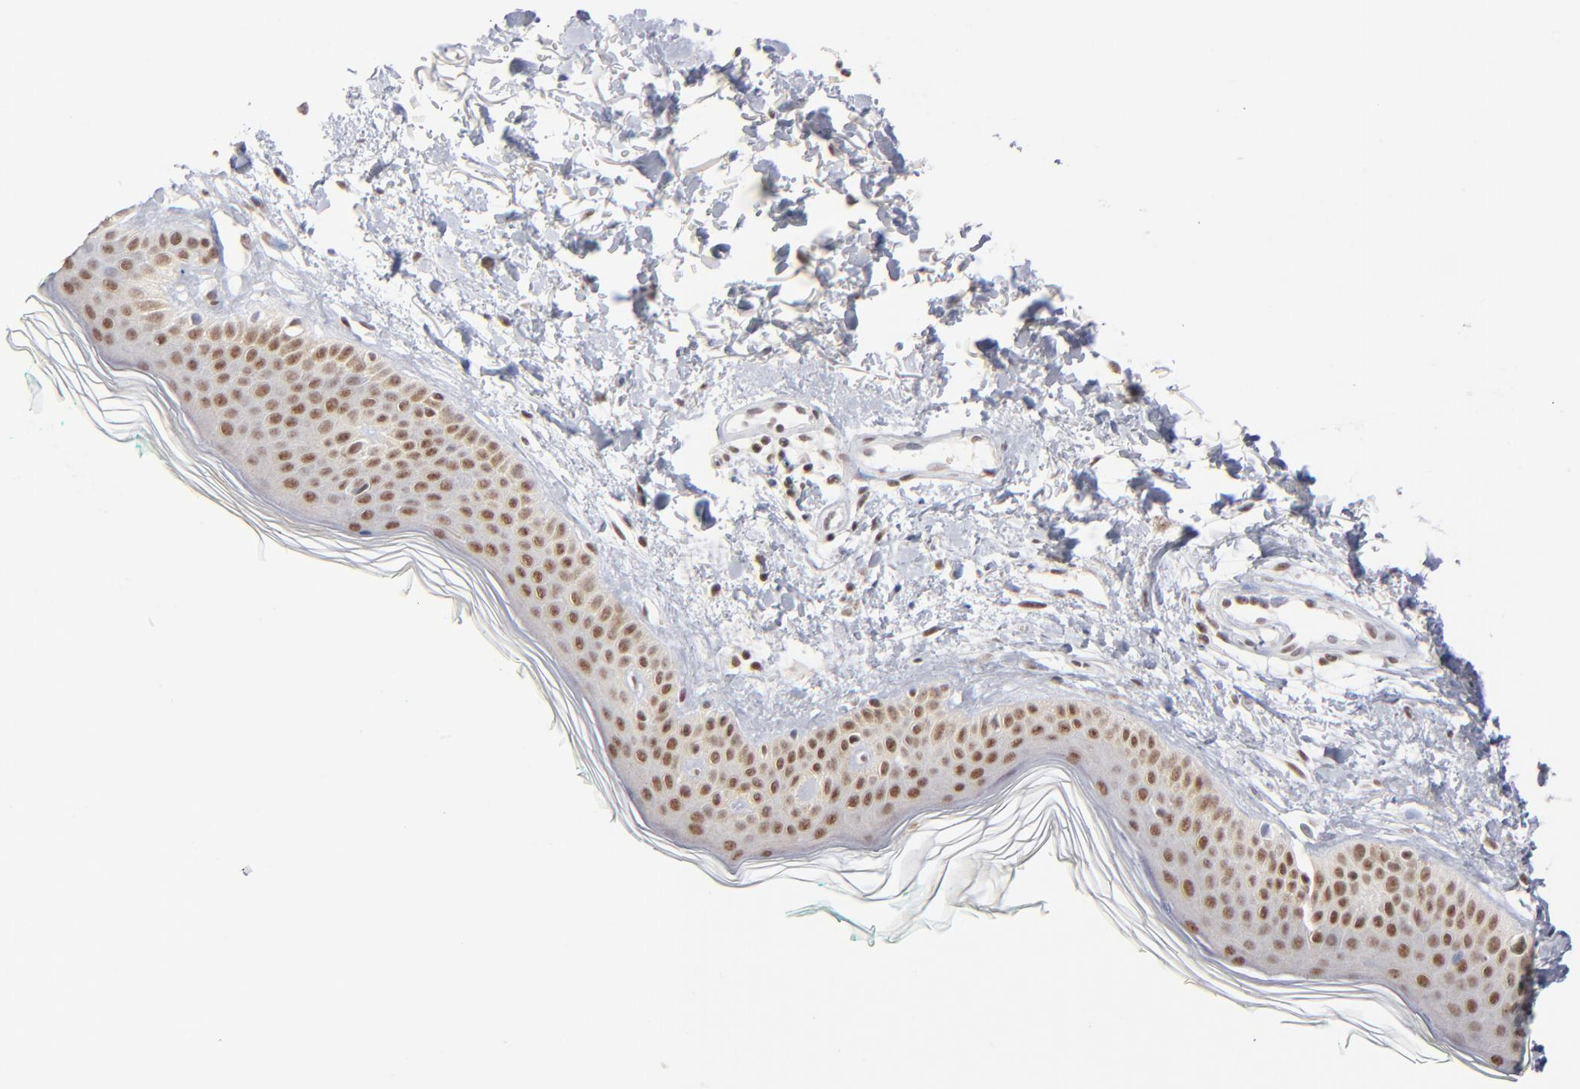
{"staining": {"intensity": "moderate", "quantity": "<25%", "location": "nuclear"}, "tissue": "skin", "cell_type": "Fibroblasts", "image_type": "normal", "snomed": [{"axis": "morphology", "description": "Normal tissue, NOS"}, {"axis": "topography", "description": "Skin"}], "caption": "An image showing moderate nuclear positivity in approximately <25% of fibroblasts in normal skin, as visualized by brown immunohistochemical staining.", "gene": "ZNF143", "patient": {"sex": "male", "age": 71}}